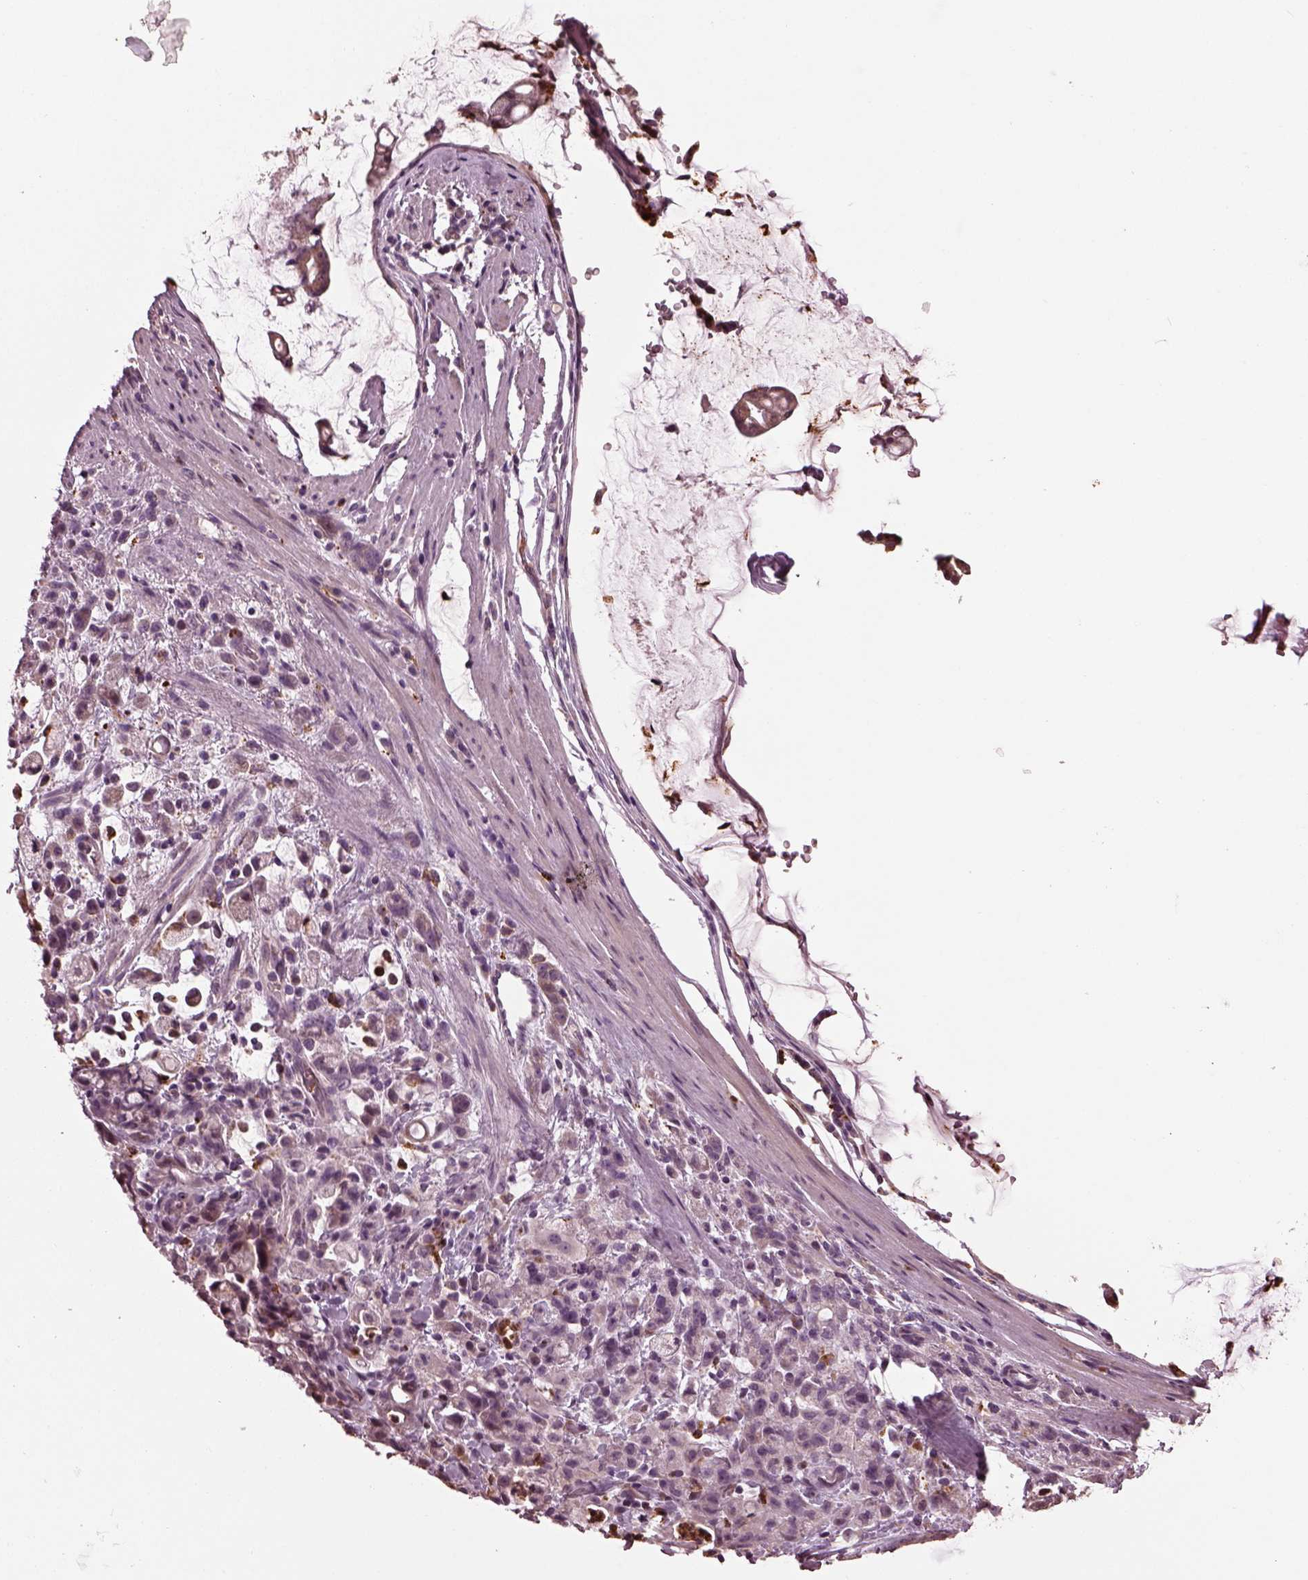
{"staining": {"intensity": "negative", "quantity": "none", "location": "none"}, "tissue": "stomach cancer", "cell_type": "Tumor cells", "image_type": "cancer", "snomed": [{"axis": "morphology", "description": "Adenocarcinoma, NOS"}, {"axis": "topography", "description": "Stomach"}], "caption": "DAB immunohistochemical staining of adenocarcinoma (stomach) reveals no significant positivity in tumor cells. Nuclei are stained in blue.", "gene": "RUFY3", "patient": {"sex": "female", "age": 60}}